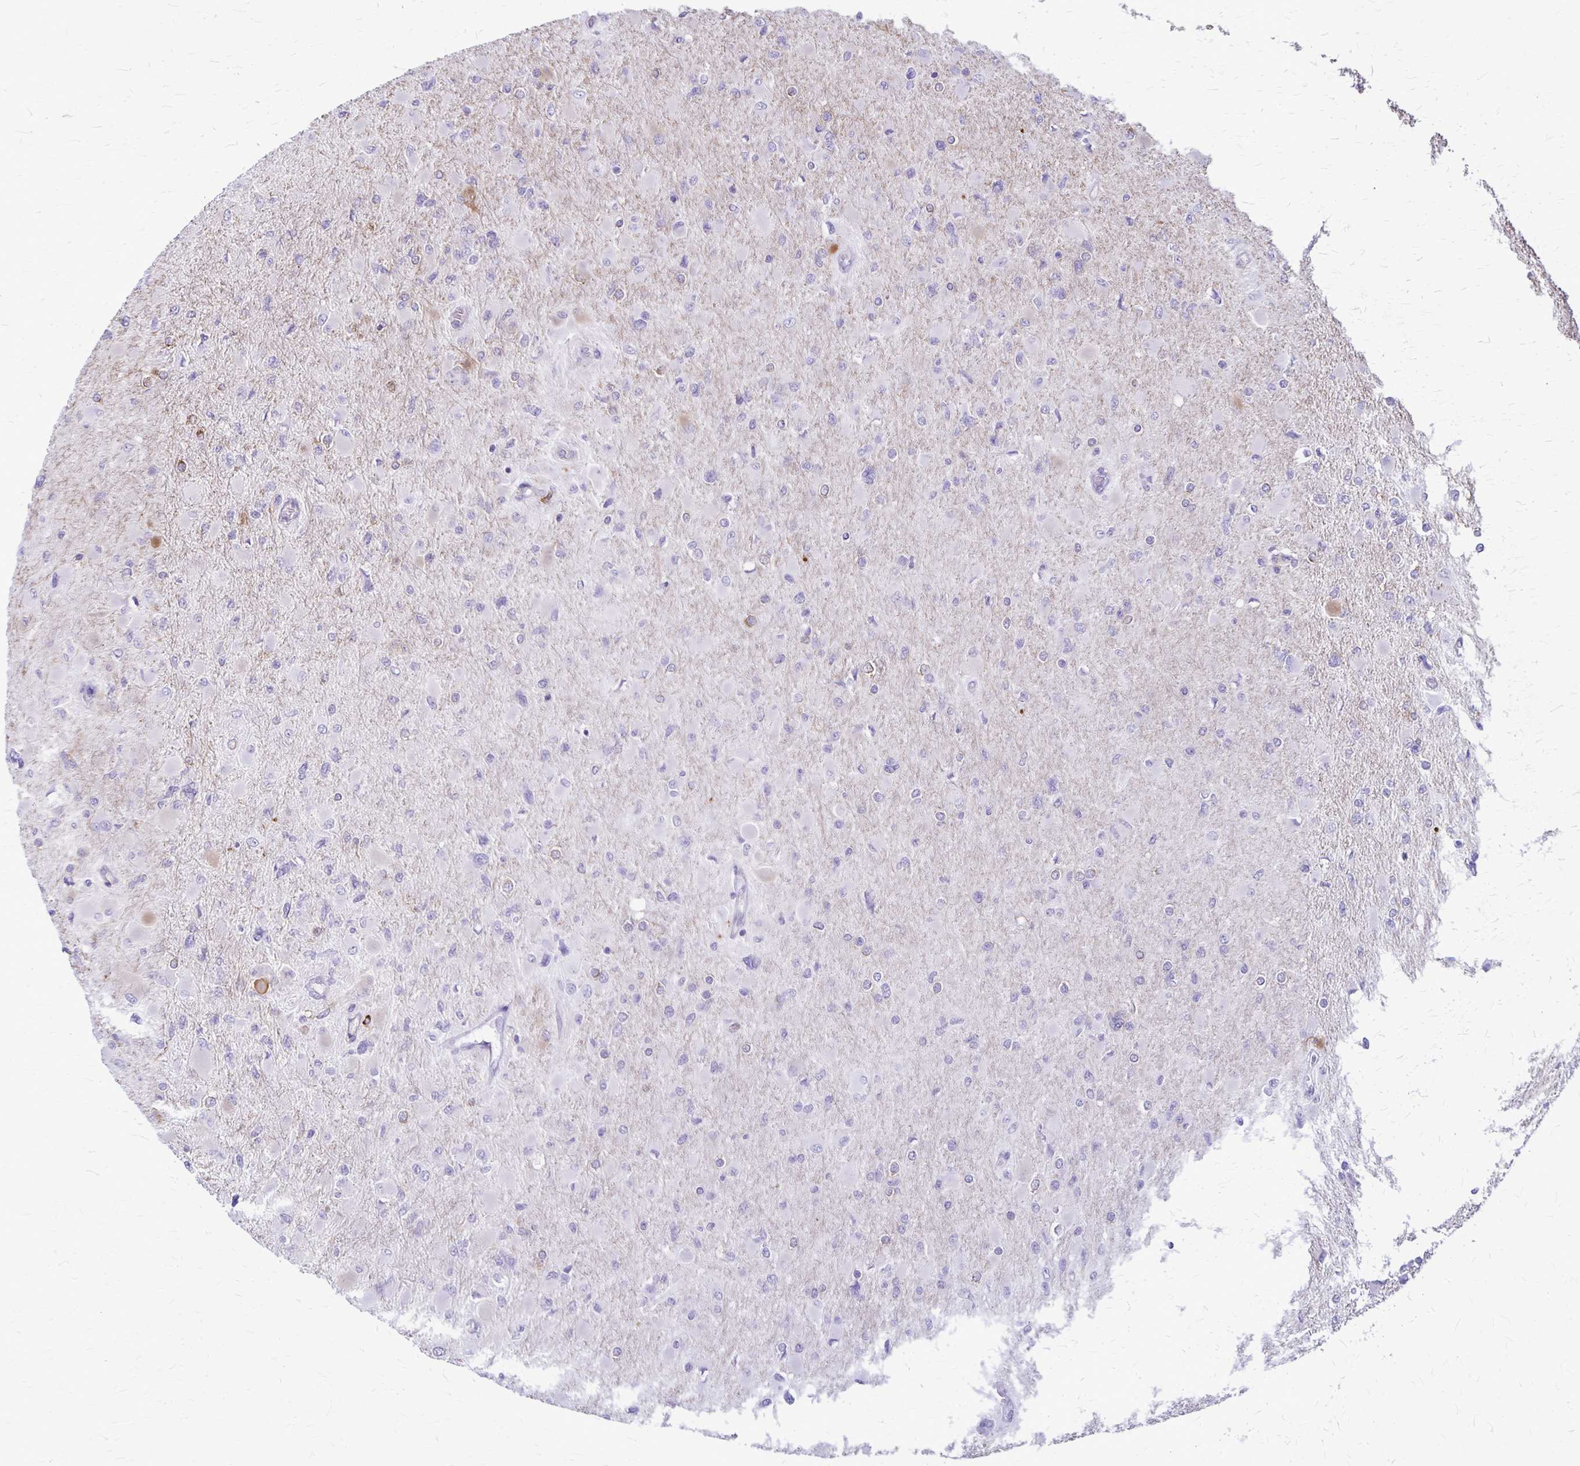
{"staining": {"intensity": "negative", "quantity": "none", "location": "none"}, "tissue": "glioma", "cell_type": "Tumor cells", "image_type": "cancer", "snomed": [{"axis": "morphology", "description": "Glioma, malignant, High grade"}, {"axis": "topography", "description": "Cerebral cortex"}], "caption": "A micrograph of glioma stained for a protein displays no brown staining in tumor cells.", "gene": "RTN1", "patient": {"sex": "female", "age": 36}}